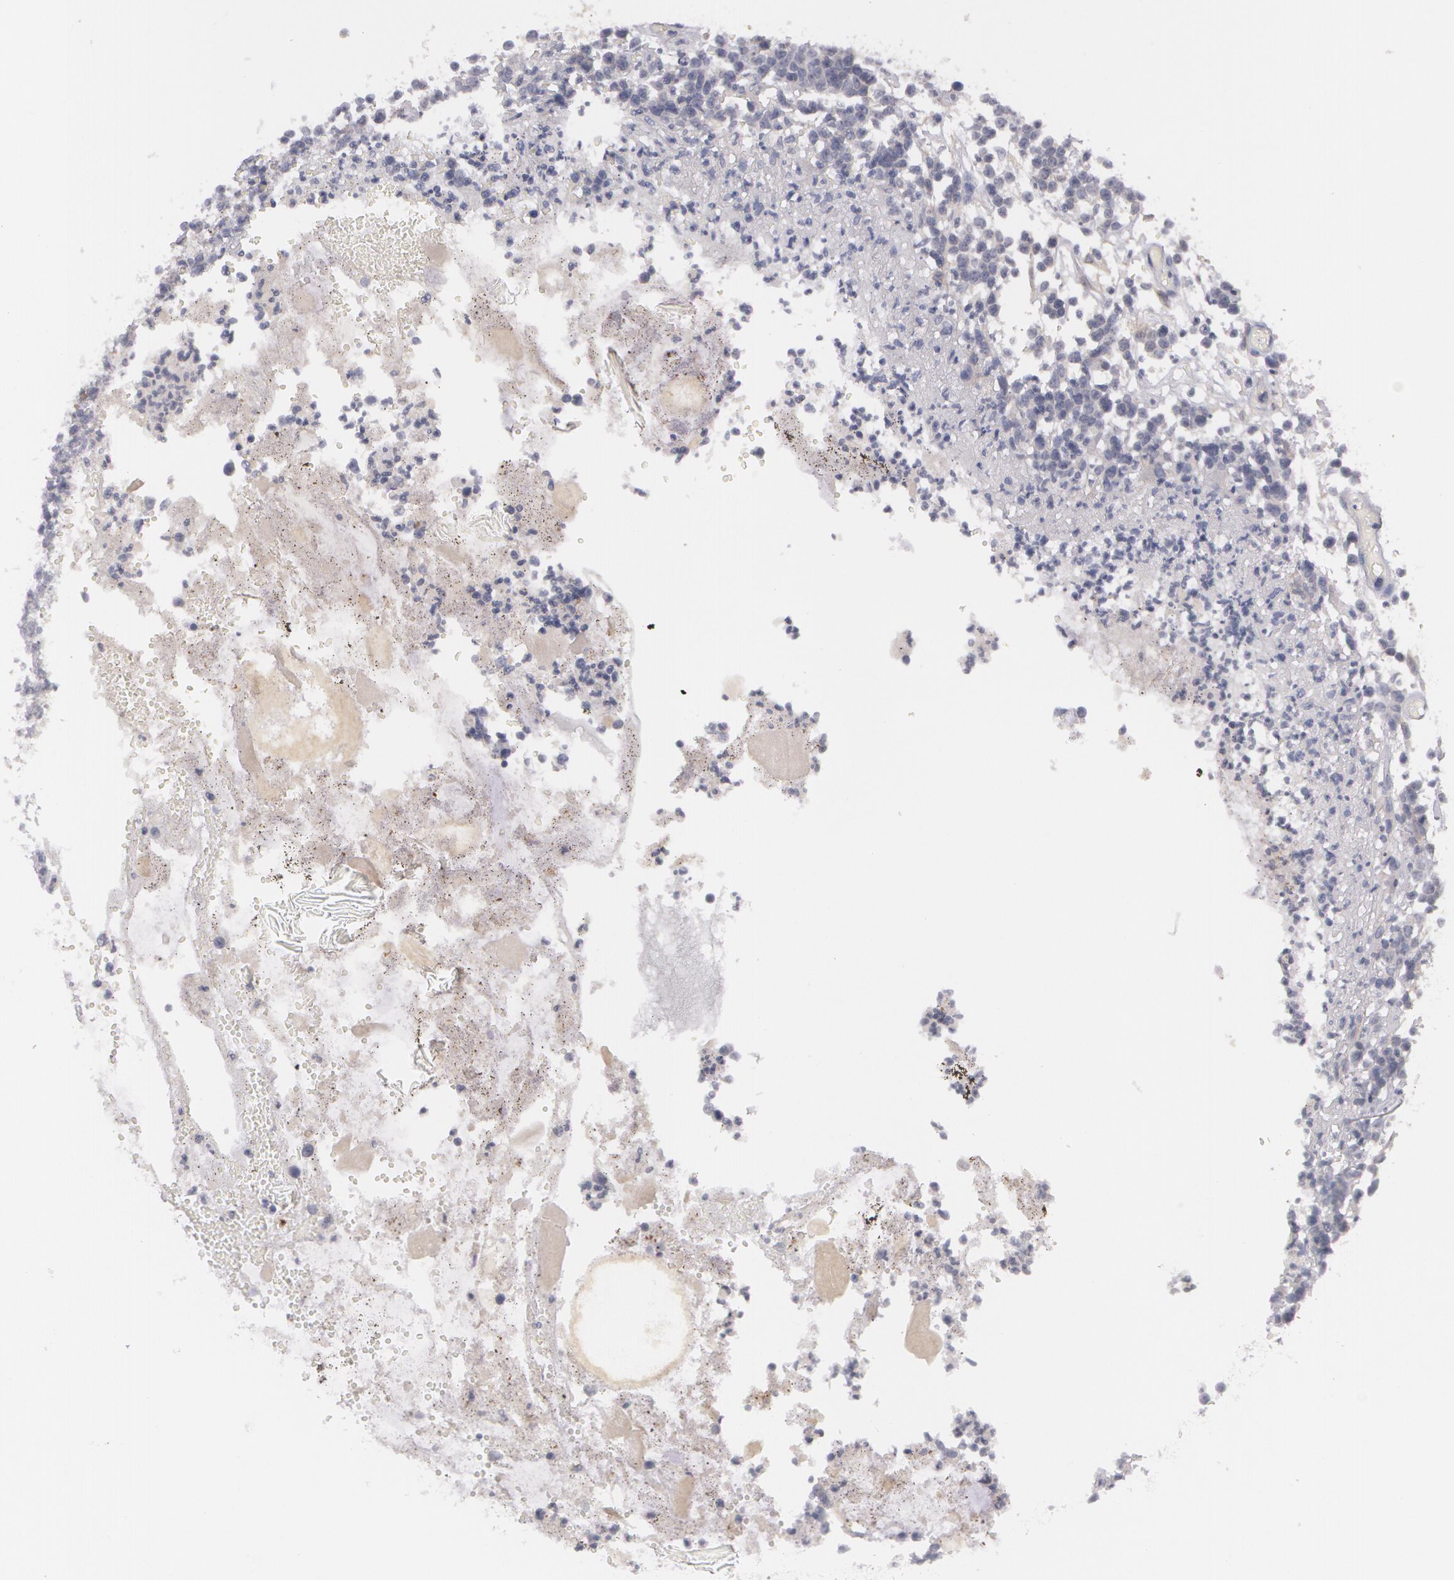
{"staining": {"intensity": "weak", "quantity": "<25%", "location": "cytoplasmic/membranous"}, "tissue": "lymphoma", "cell_type": "Tumor cells", "image_type": "cancer", "snomed": [{"axis": "morphology", "description": "Malignant lymphoma, non-Hodgkin's type, High grade"}, {"axis": "topography", "description": "Colon"}], "caption": "This is a micrograph of immunohistochemistry staining of malignant lymphoma, non-Hodgkin's type (high-grade), which shows no expression in tumor cells. The staining is performed using DAB brown chromogen with nuclei counter-stained in using hematoxylin.", "gene": "CASK", "patient": {"sex": "male", "age": 82}}